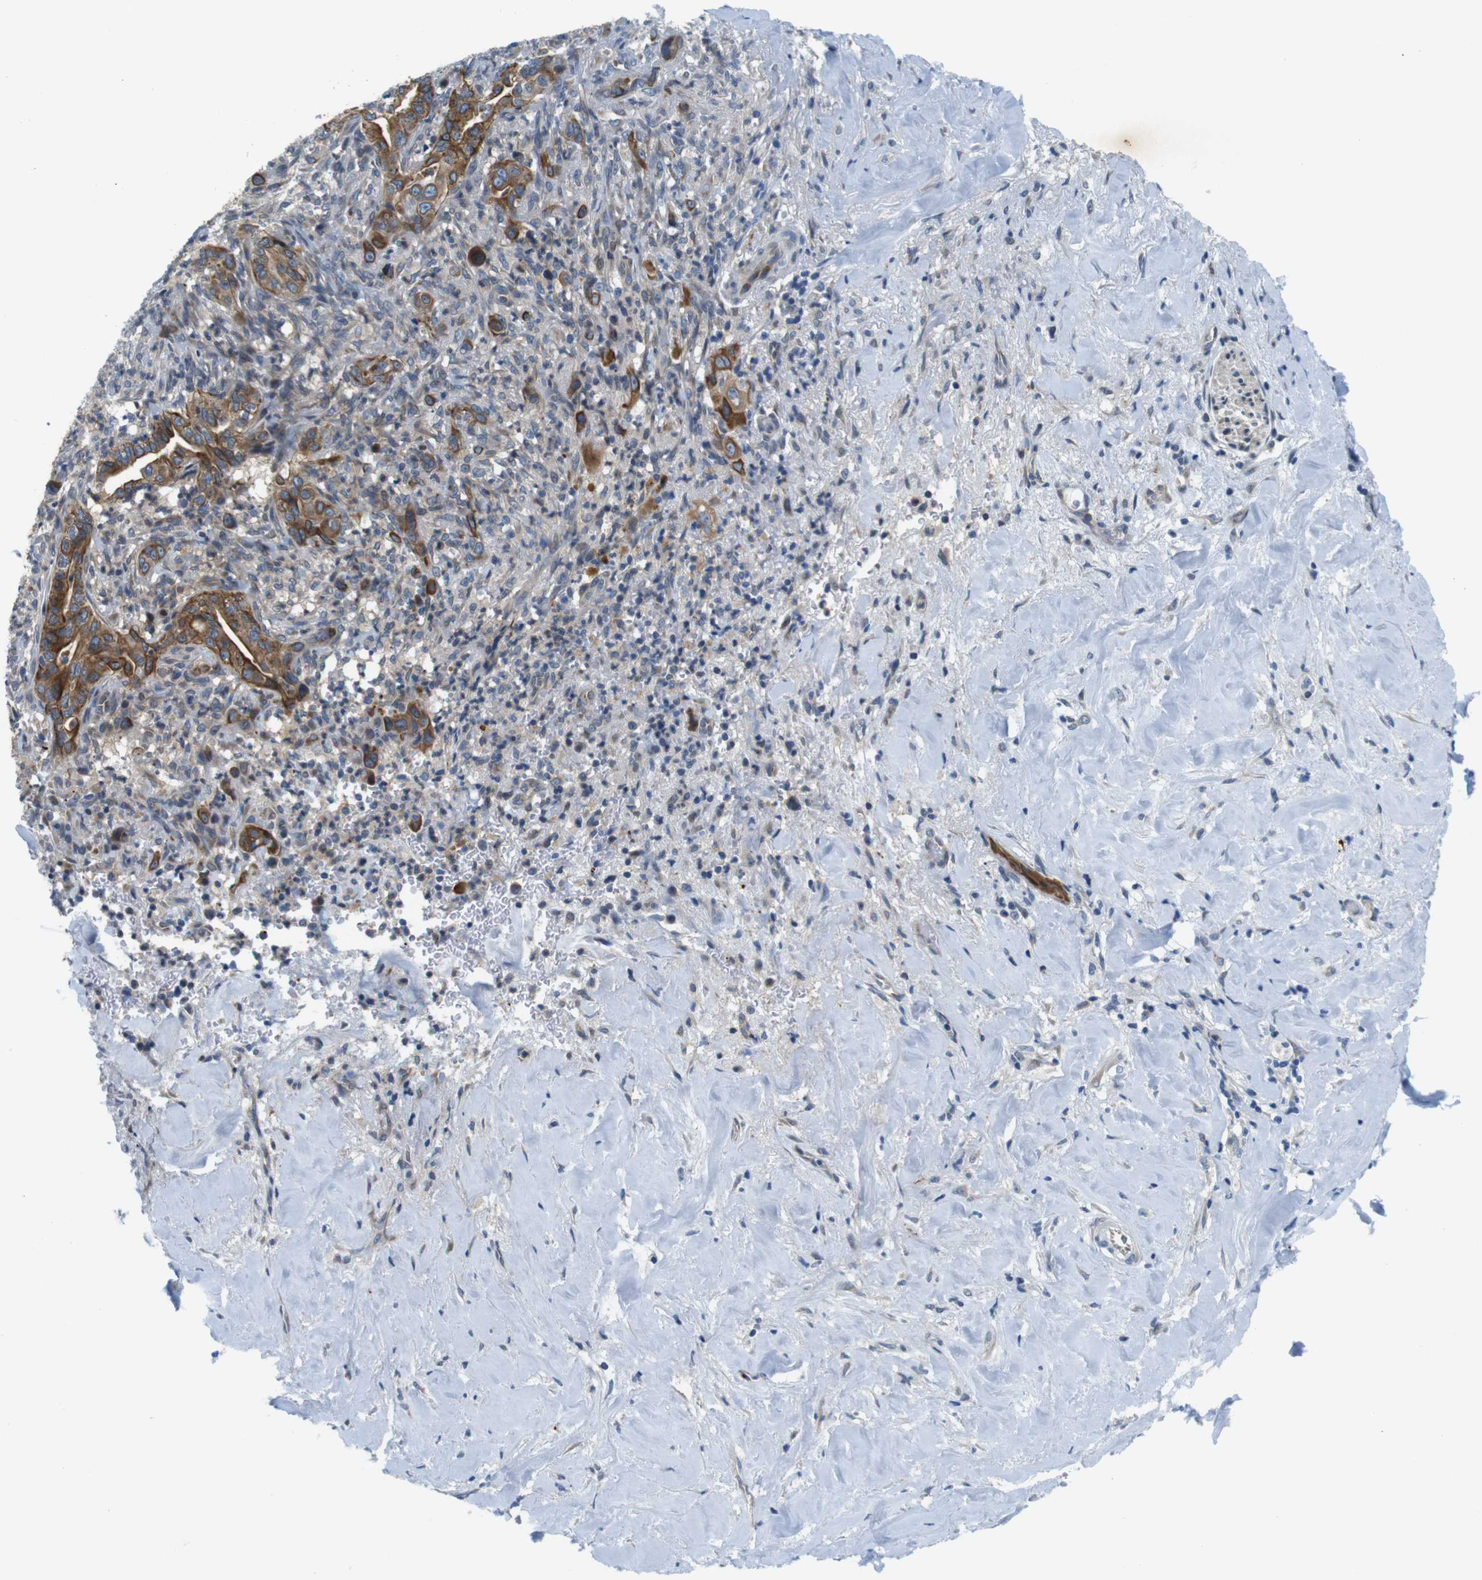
{"staining": {"intensity": "strong", "quantity": "25%-75%", "location": "cytoplasmic/membranous"}, "tissue": "liver cancer", "cell_type": "Tumor cells", "image_type": "cancer", "snomed": [{"axis": "morphology", "description": "Cholangiocarcinoma"}, {"axis": "topography", "description": "Liver"}], "caption": "The micrograph displays a brown stain indicating the presence of a protein in the cytoplasmic/membranous of tumor cells in liver cancer.", "gene": "ZDHHC3", "patient": {"sex": "female", "age": 67}}